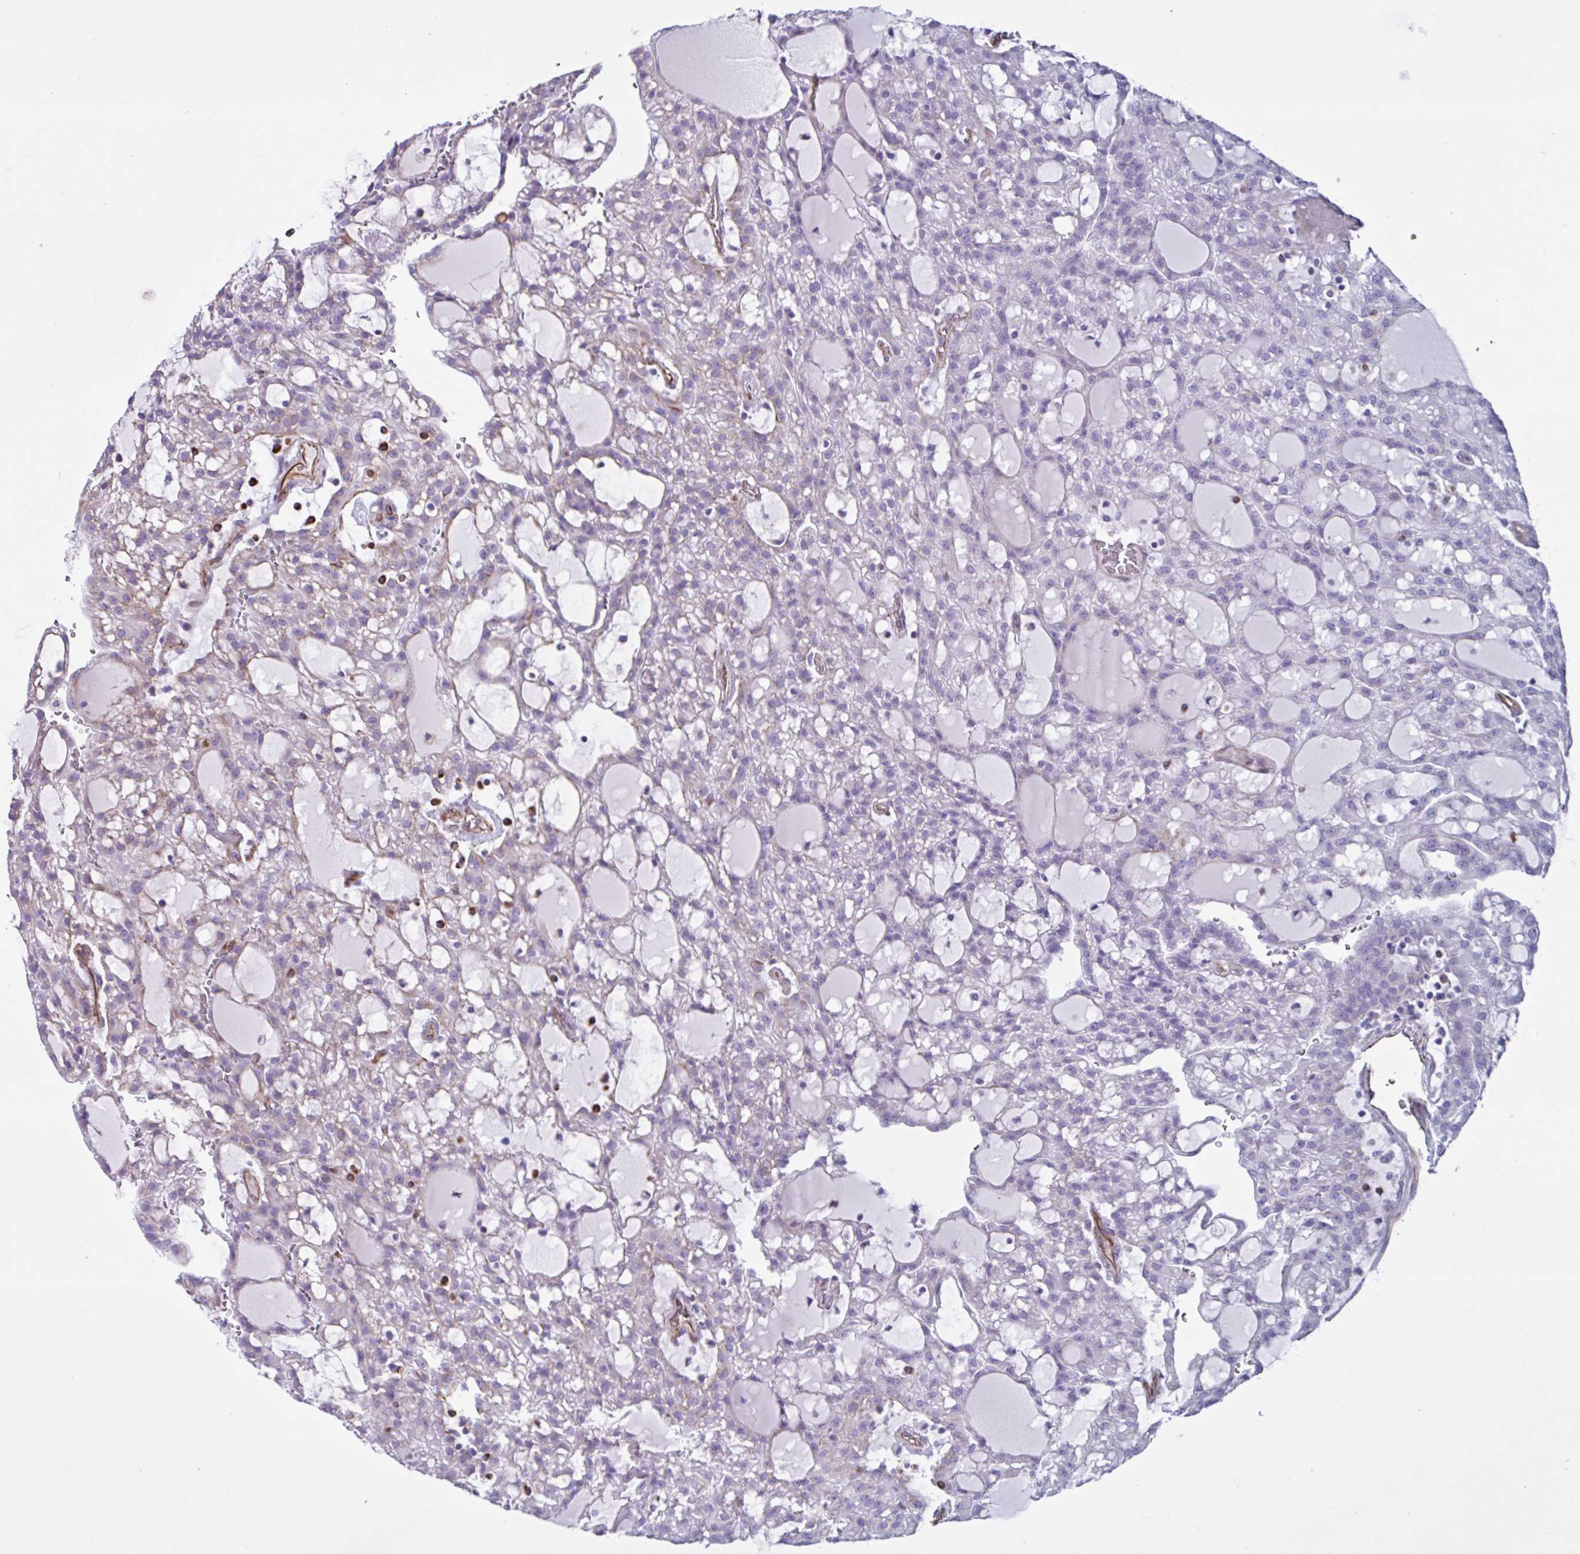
{"staining": {"intensity": "negative", "quantity": "none", "location": "none"}, "tissue": "renal cancer", "cell_type": "Tumor cells", "image_type": "cancer", "snomed": [{"axis": "morphology", "description": "Adenocarcinoma, NOS"}, {"axis": "topography", "description": "Kidney"}], "caption": "There is no significant positivity in tumor cells of renal adenocarcinoma. (DAB (3,3'-diaminobenzidine) IHC visualized using brightfield microscopy, high magnification).", "gene": "TMEM86B", "patient": {"sex": "male", "age": 63}}